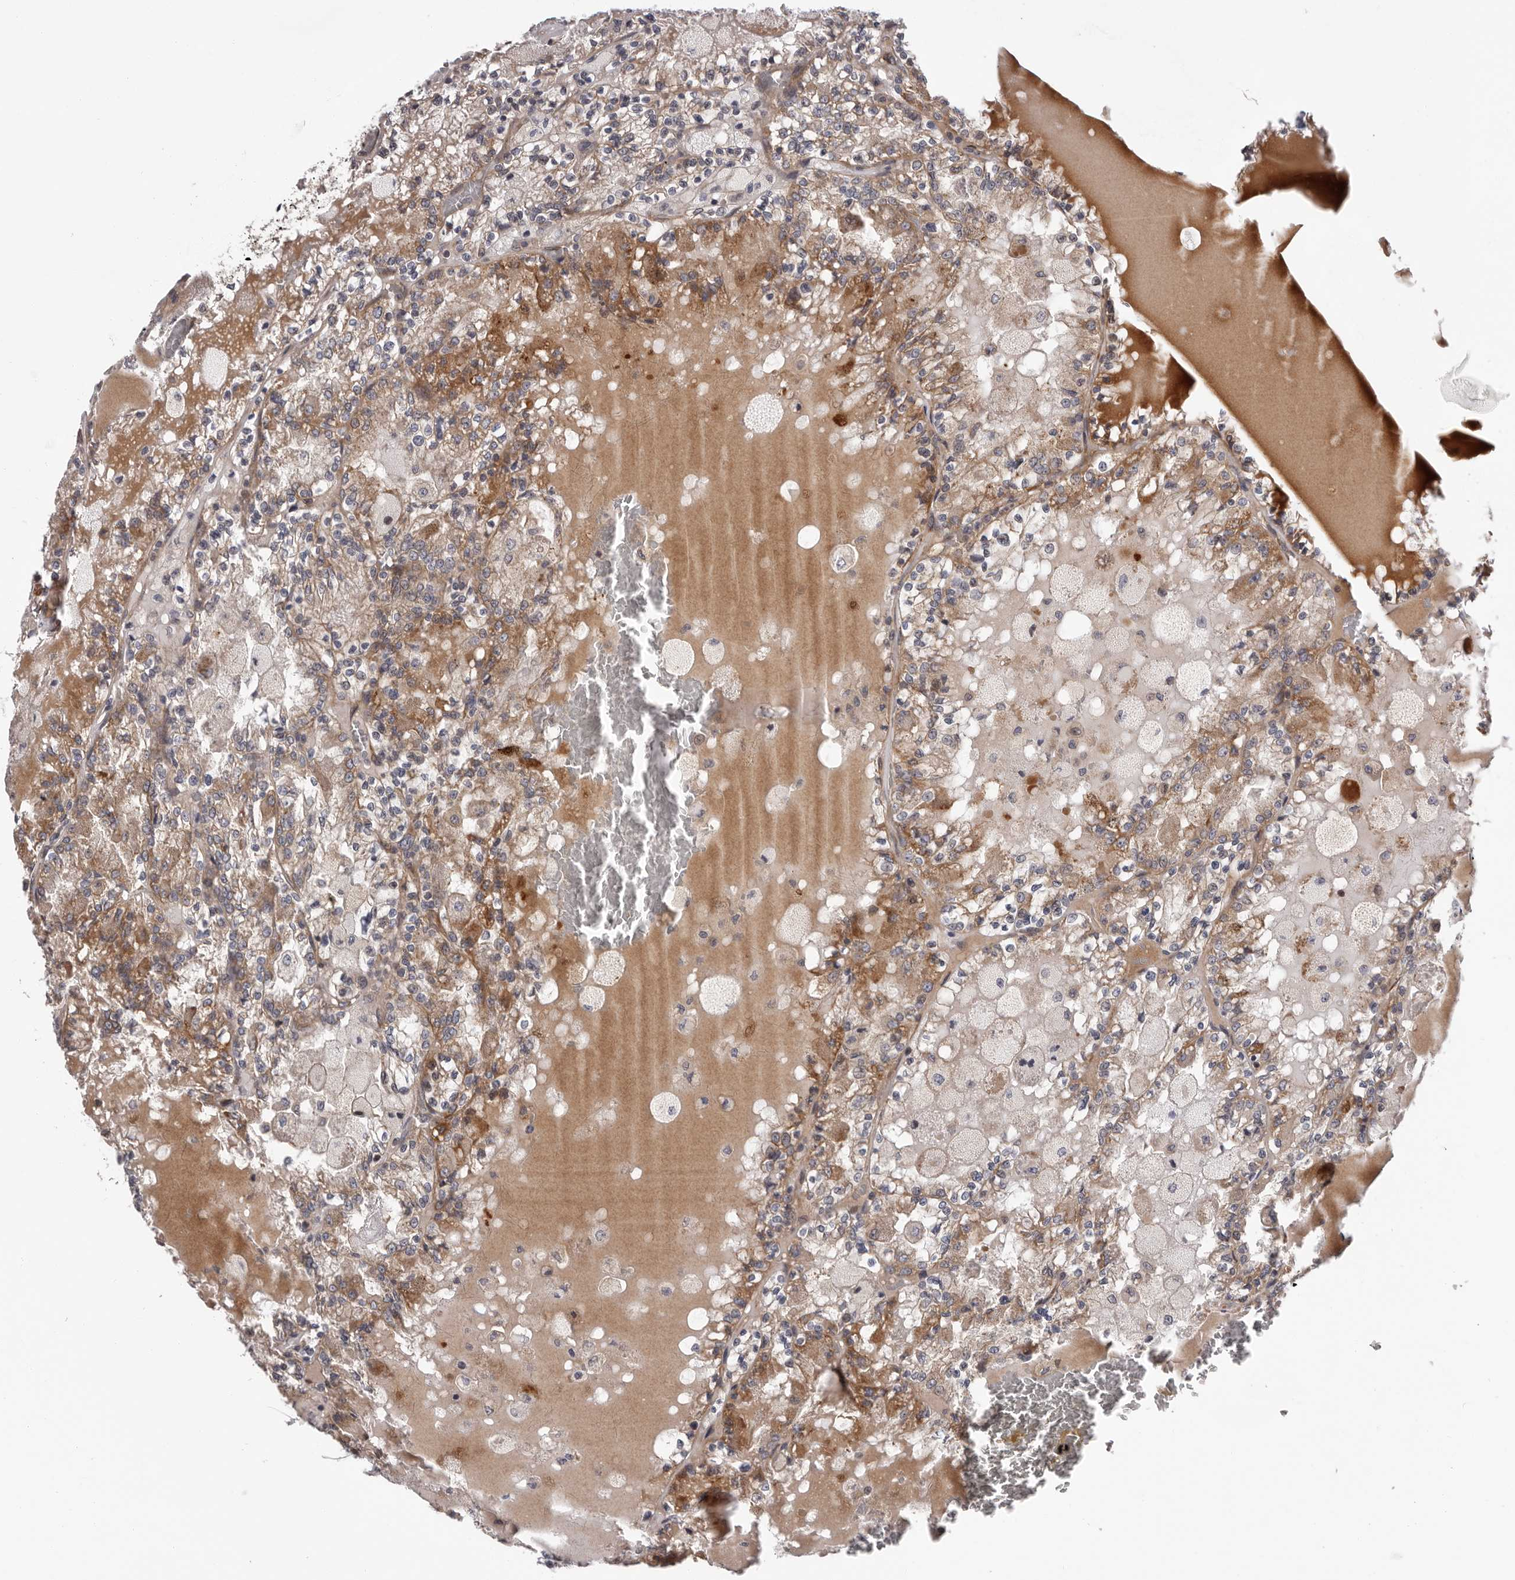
{"staining": {"intensity": "moderate", "quantity": ">75%", "location": "cytoplasmic/membranous"}, "tissue": "renal cancer", "cell_type": "Tumor cells", "image_type": "cancer", "snomed": [{"axis": "morphology", "description": "Adenocarcinoma, NOS"}, {"axis": "topography", "description": "Kidney"}], "caption": "Immunohistochemistry (IHC) (DAB) staining of renal cancer (adenocarcinoma) reveals moderate cytoplasmic/membranous protein positivity in about >75% of tumor cells.", "gene": "VPS37A", "patient": {"sex": "female", "age": 56}}